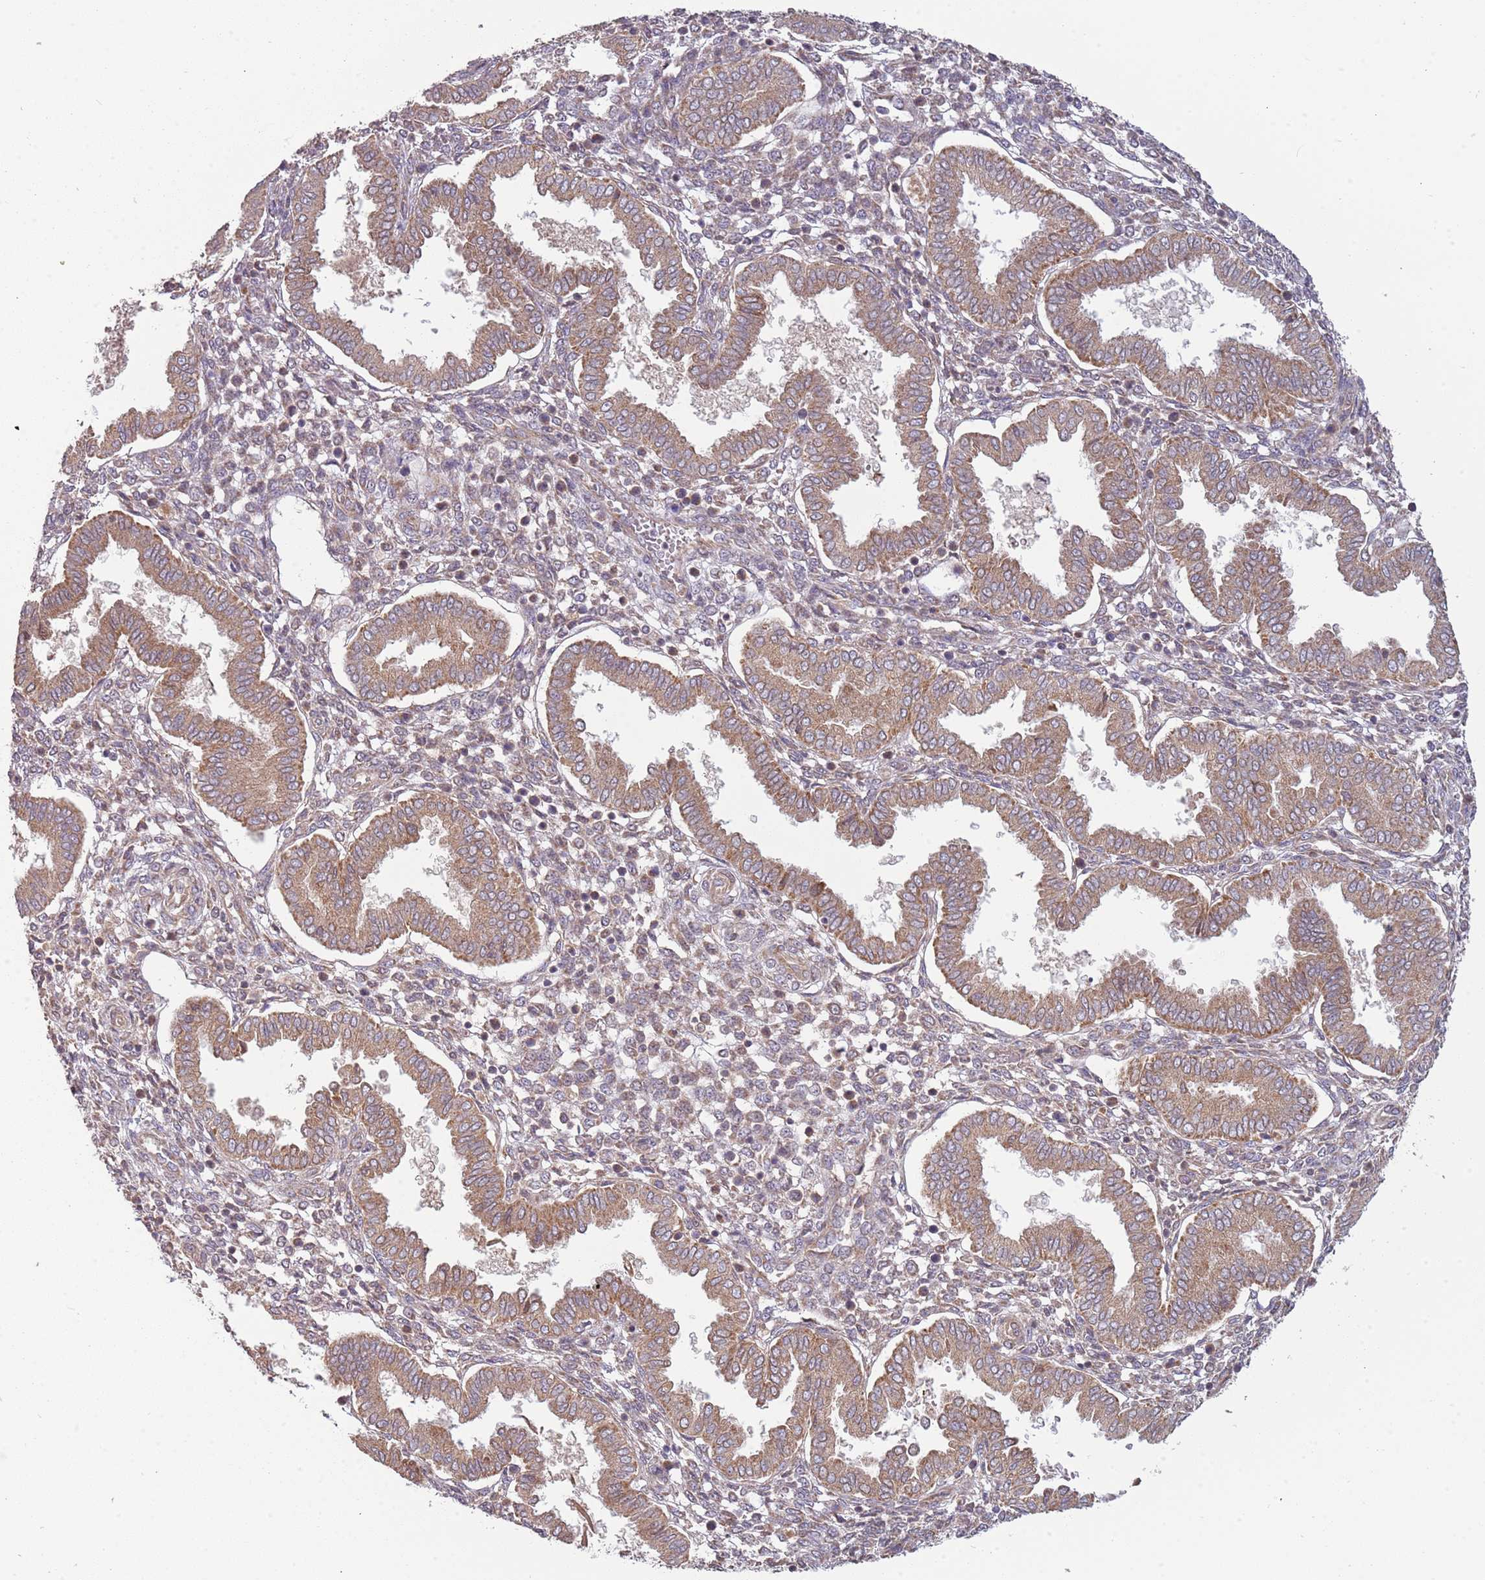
{"staining": {"intensity": "weak", "quantity": "25%-75%", "location": "cytoplasmic/membranous"}, "tissue": "endometrium", "cell_type": "Cells in endometrial stroma", "image_type": "normal", "snomed": [{"axis": "morphology", "description": "Normal tissue, NOS"}, {"axis": "topography", "description": "Endometrium"}], "caption": "A brown stain highlights weak cytoplasmic/membranous positivity of a protein in cells in endometrial stroma of benign human endometrium.", "gene": "RNF181", "patient": {"sex": "female", "age": 24}}